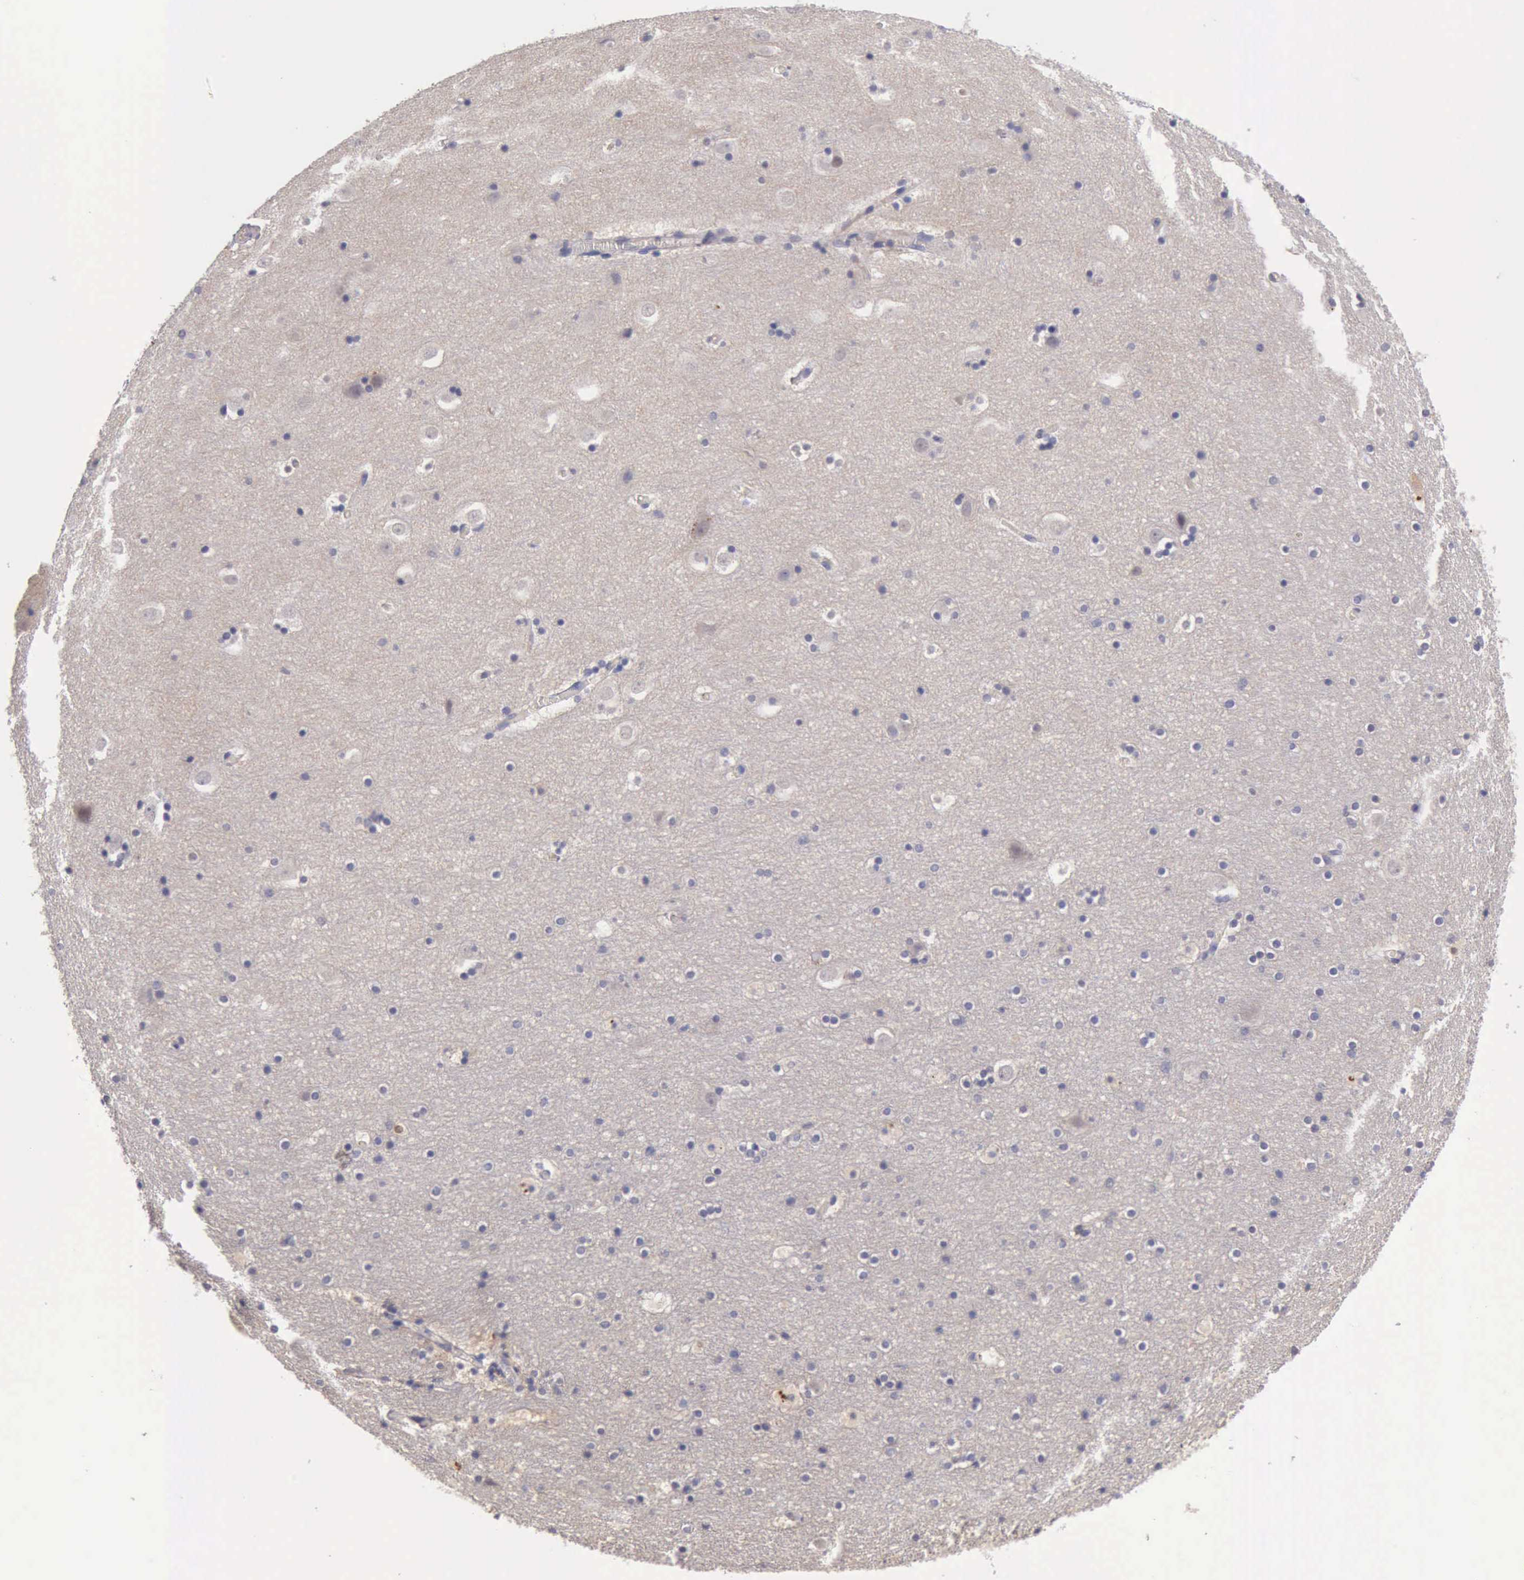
{"staining": {"intensity": "negative", "quantity": "none", "location": "none"}, "tissue": "hippocampus", "cell_type": "Glial cells", "image_type": "normal", "snomed": [{"axis": "morphology", "description": "Normal tissue, NOS"}, {"axis": "topography", "description": "Hippocampus"}], "caption": "This image is of normal hippocampus stained with immunohistochemistry (IHC) to label a protein in brown with the nuclei are counter-stained blue. There is no staining in glial cells. (DAB immunohistochemistry (IHC) visualized using brightfield microscopy, high magnification).", "gene": "KCND1", "patient": {"sex": "male", "age": 45}}